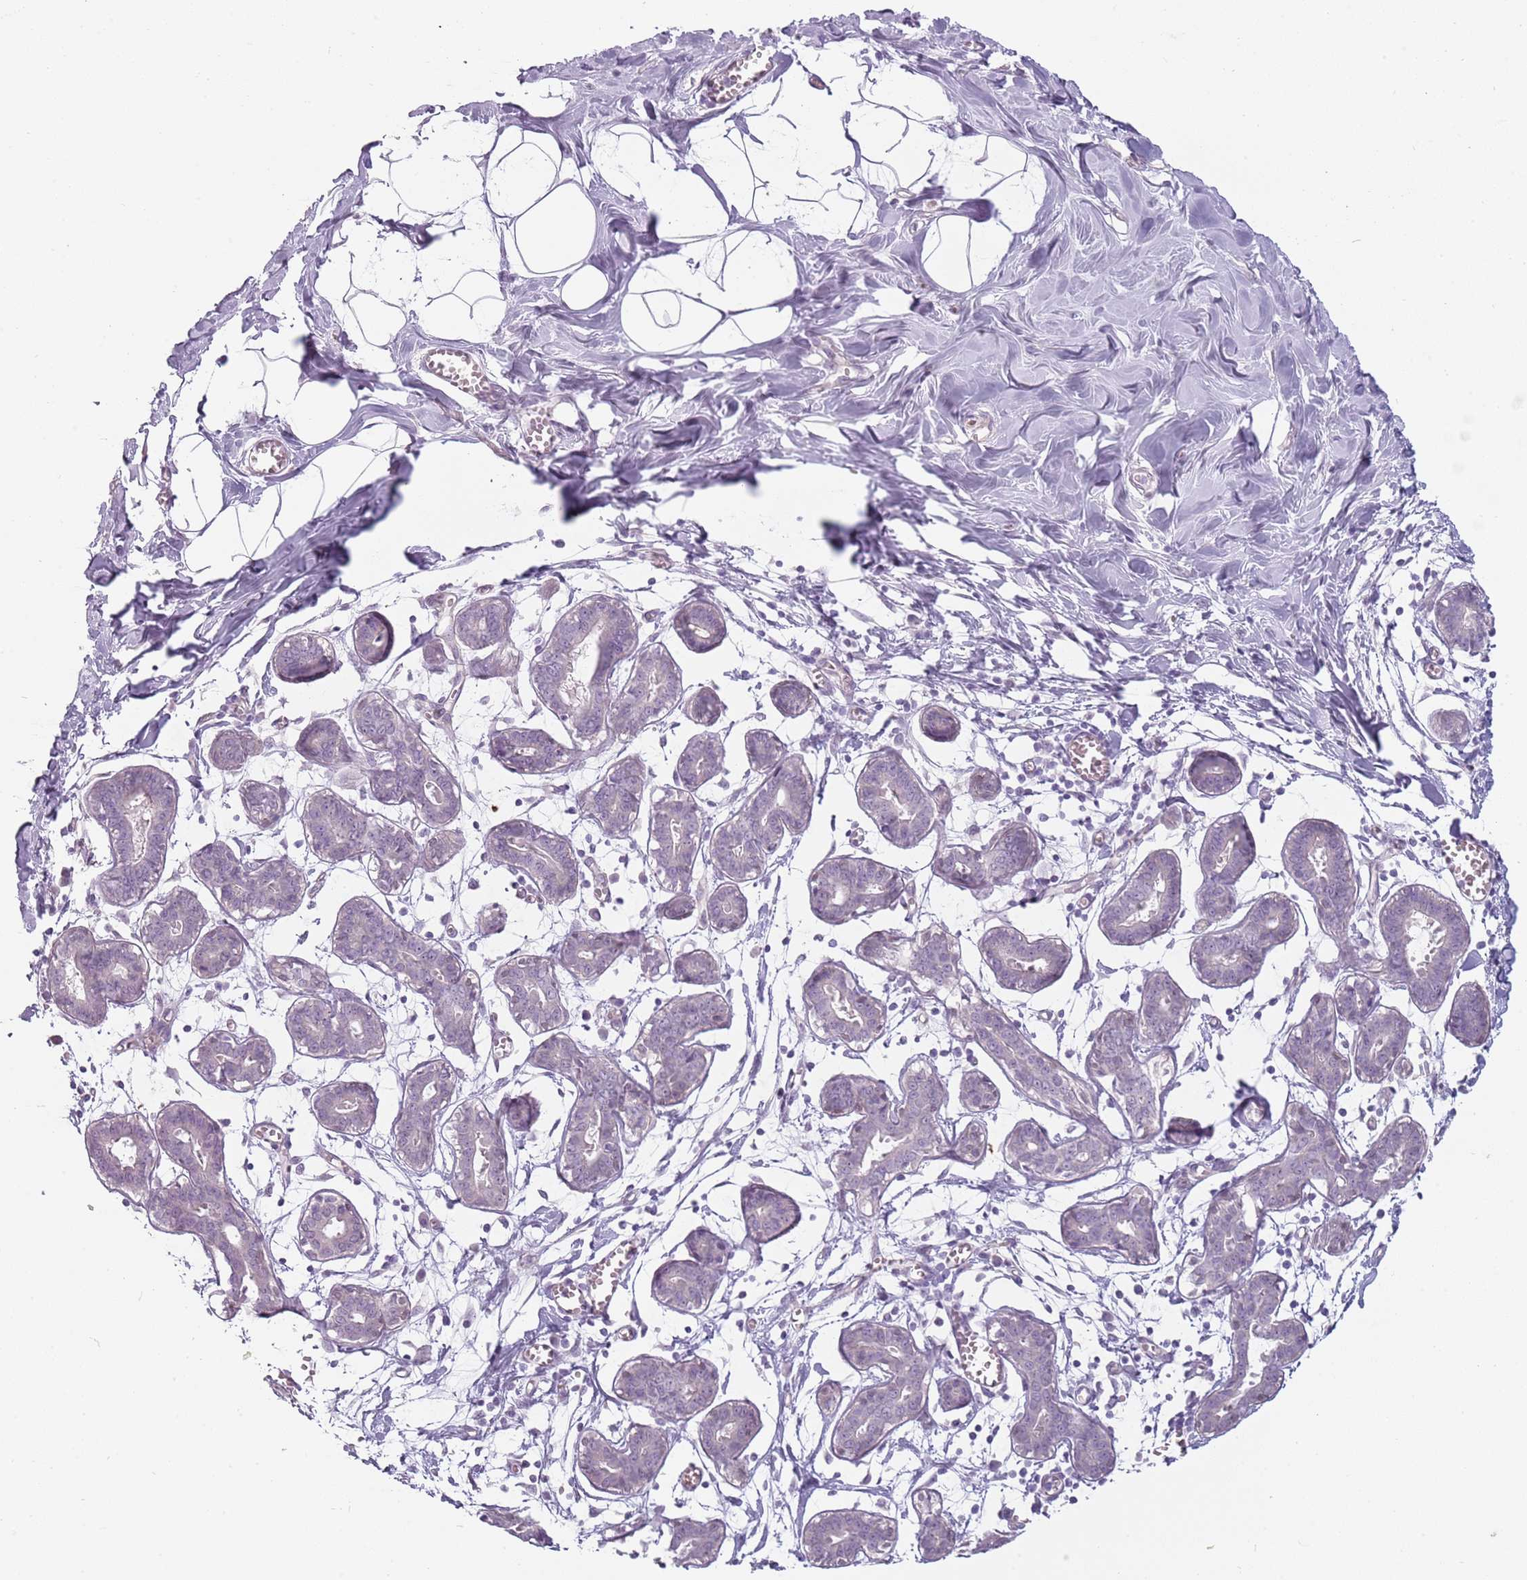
{"staining": {"intensity": "negative", "quantity": "none", "location": "none"}, "tissue": "breast", "cell_type": "Adipocytes", "image_type": "normal", "snomed": [{"axis": "morphology", "description": "Normal tissue, NOS"}, {"axis": "topography", "description": "Breast"}], "caption": "Adipocytes show no significant protein expression in benign breast. (Brightfield microscopy of DAB (3,3'-diaminobenzidine) IHC at high magnification).", "gene": "RFX2", "patient": {"sex": "female", "age": 27}}